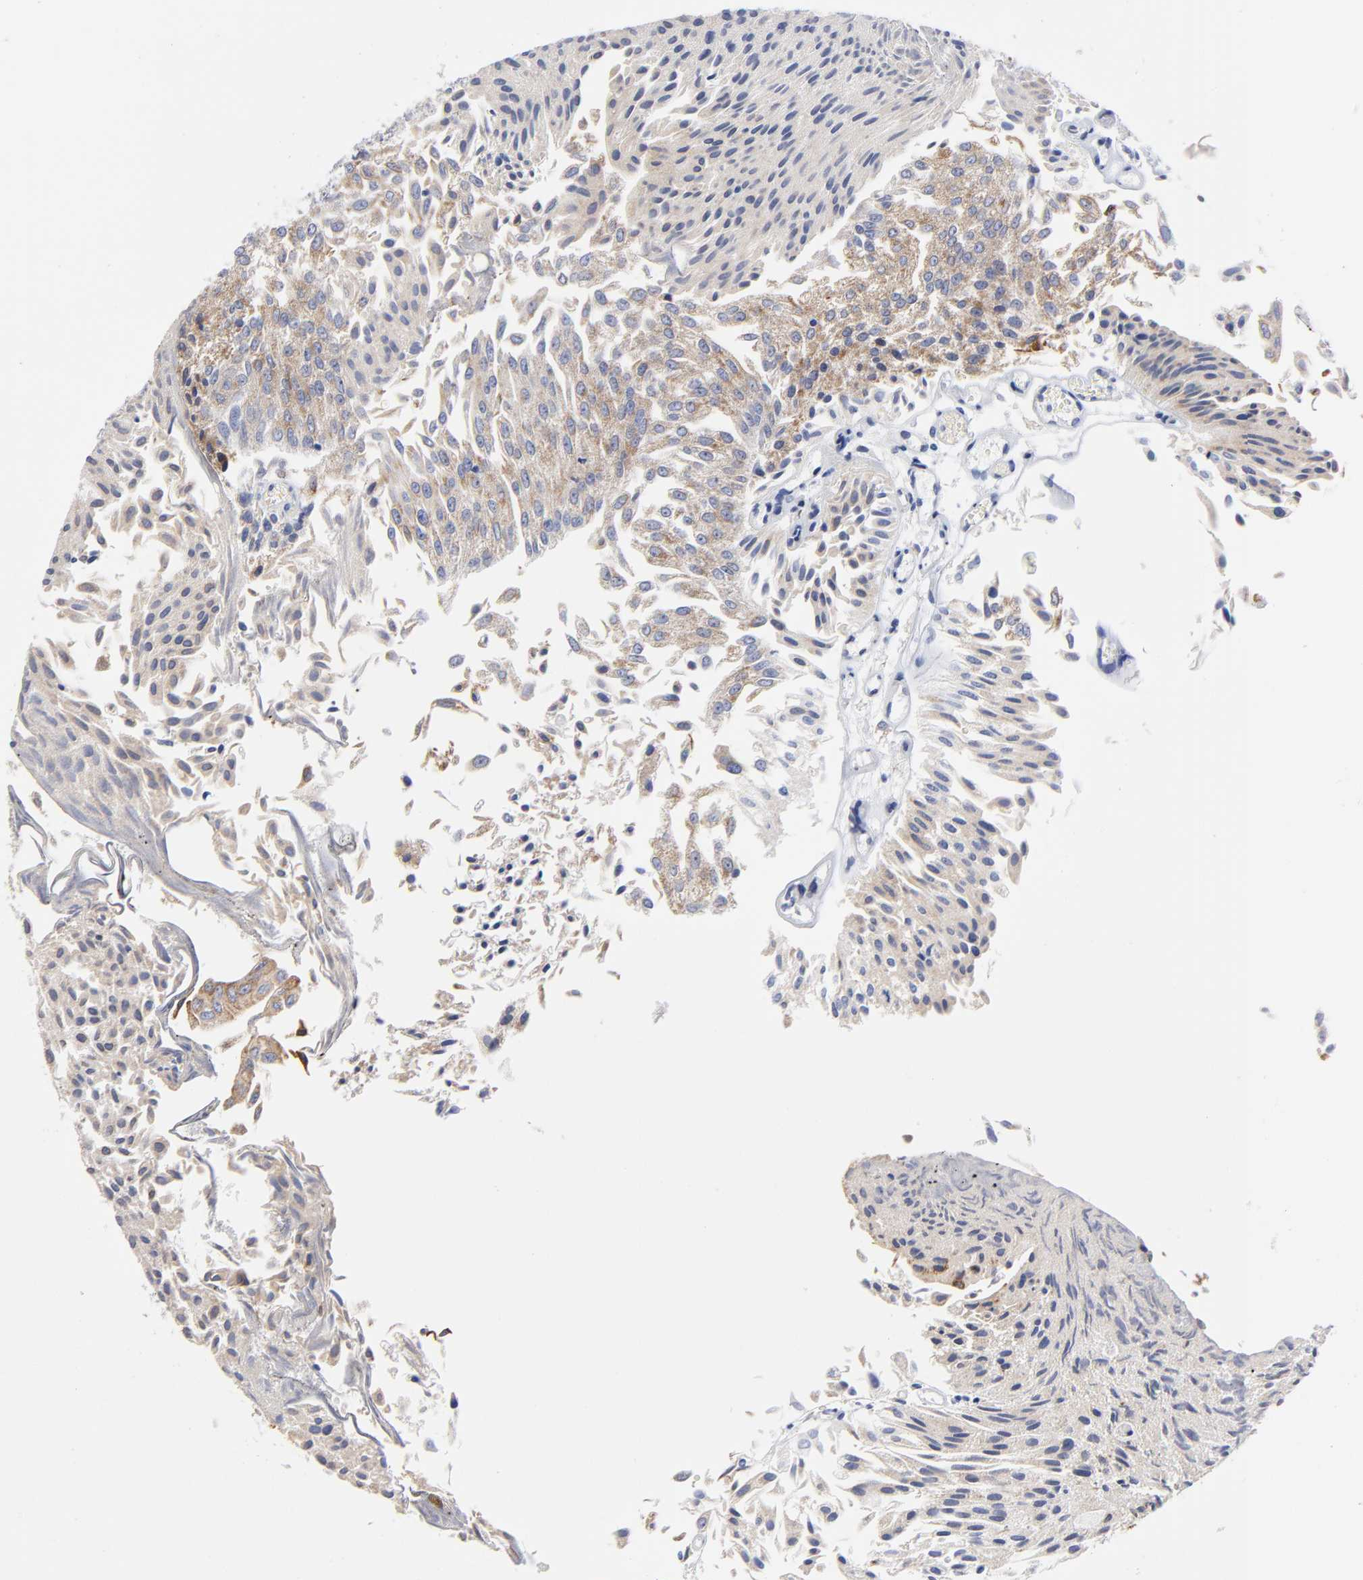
{"staining": {"intensity": "moderate", "quantity": ">75%", "location": "cytoplasmic/membranous"}, "tissue": "urothelial cancer", "cell_type": "Tumor cells", "image_type": "cancer", "snomed": [{"axis": "morphology", "description": "Urothelial carcinoma, Low grade"}, {"axis": "topography", "description": "Urinary bladder"}], "caption": "This is an image of immunohistochemistry staining of urothelial carcinoma (low-grade), which shows moderate expression in the cytoplasmic/membranous of tumor cells.", "gene": "DUSP9", "patient": {"sex": "male", "age": 86}}